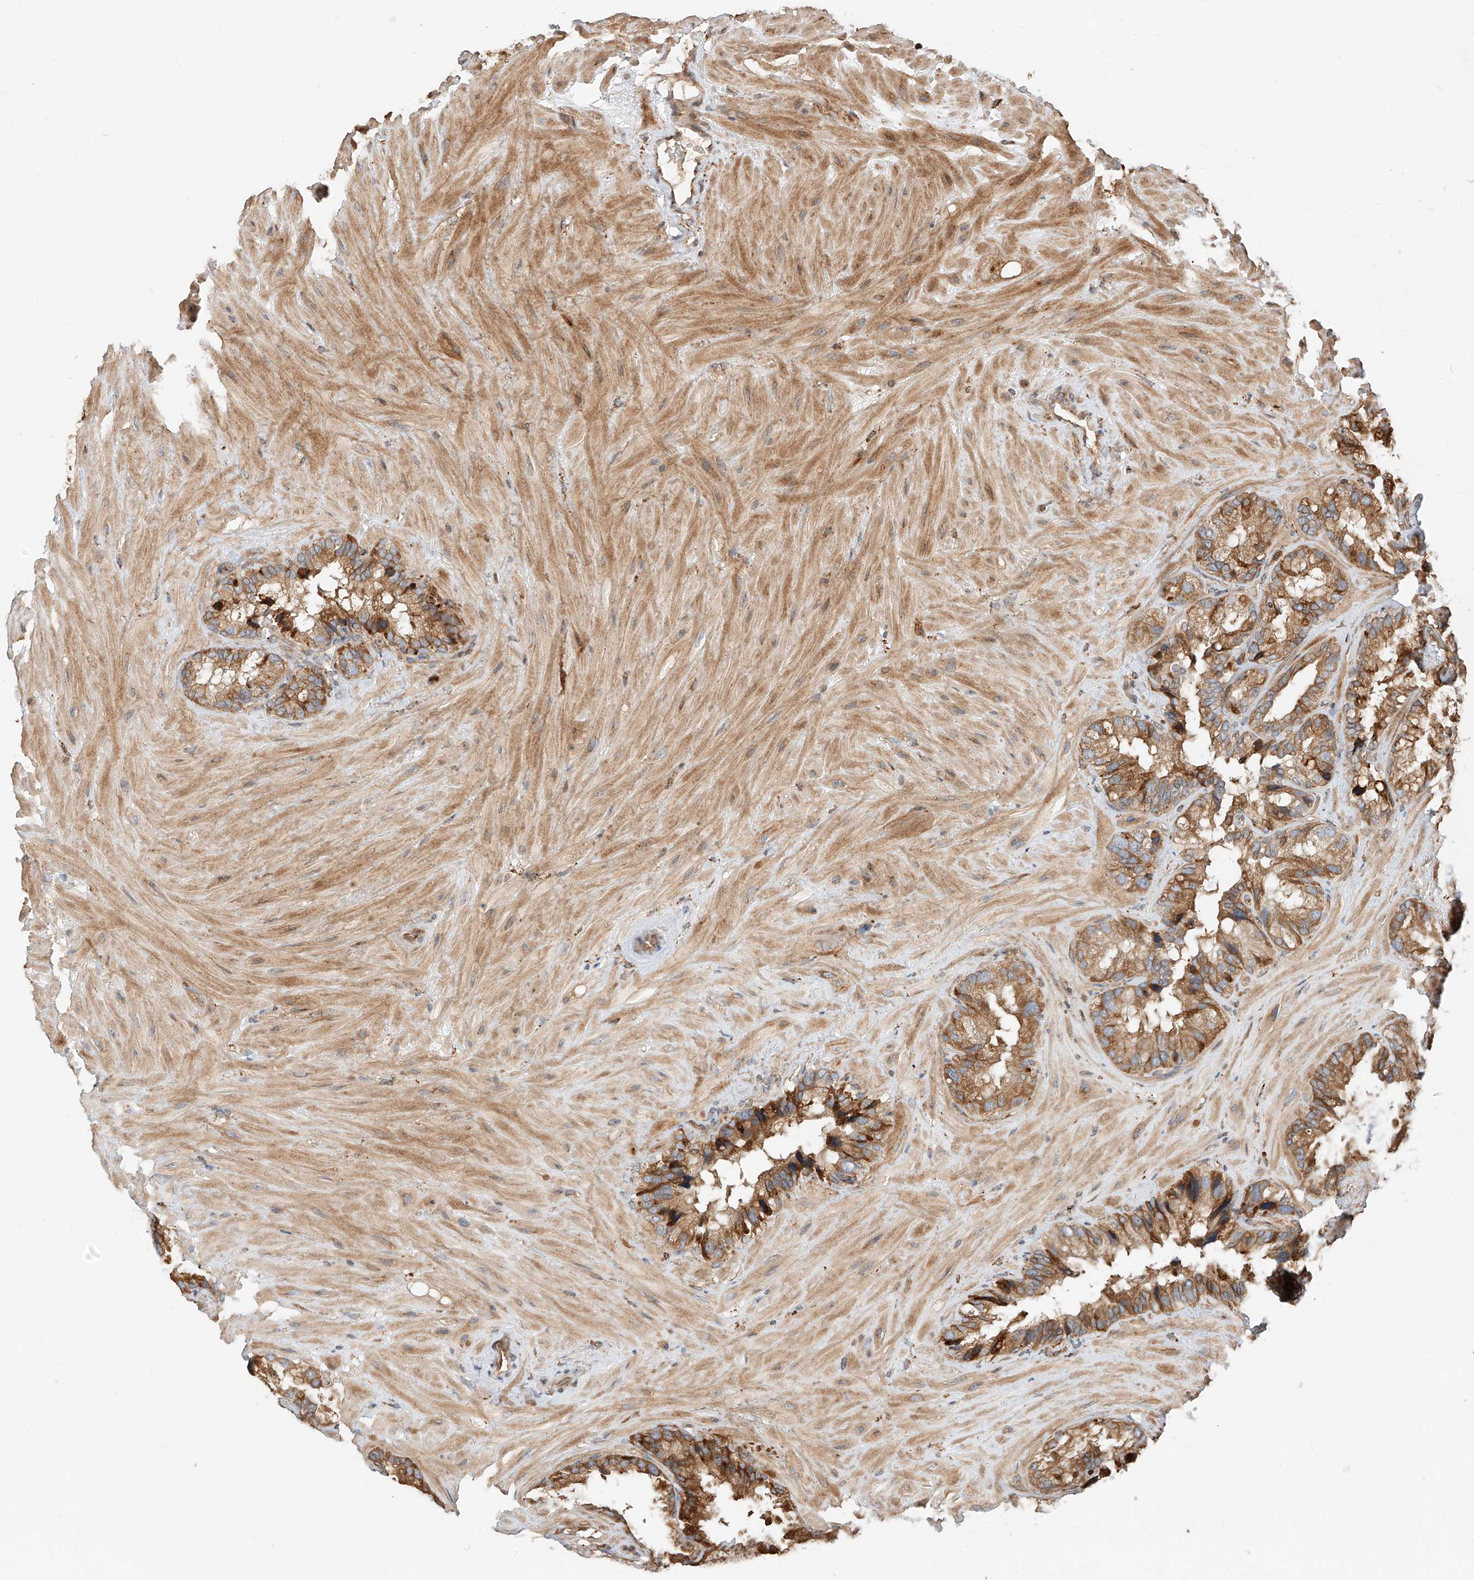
{"staining": {"intensity": "moderate", "quantity": ">75%", "location": "cytoplasmic/membranous"}, "tissue": "seminal vesicle", "cell_type": "Glandular cells", "image_type": "normal", "snomed": [{"axis": "morphology", "description": "Normal tissue, NOS"}, {"axis": "topography", "description": "Prostate"}, {"axis": "topography", "description": "Seminal veicle"}], "caption": "Glandular cells demonstrate medium levels of moderate cytoplasmic/membranous positivity in about >75% of cells in unremarkable human seminal vesicle. (IHC, brightfield microscopy, high magnification).", "gene": "ZNF84", "patient": {"sex": "male", "age": 68}}